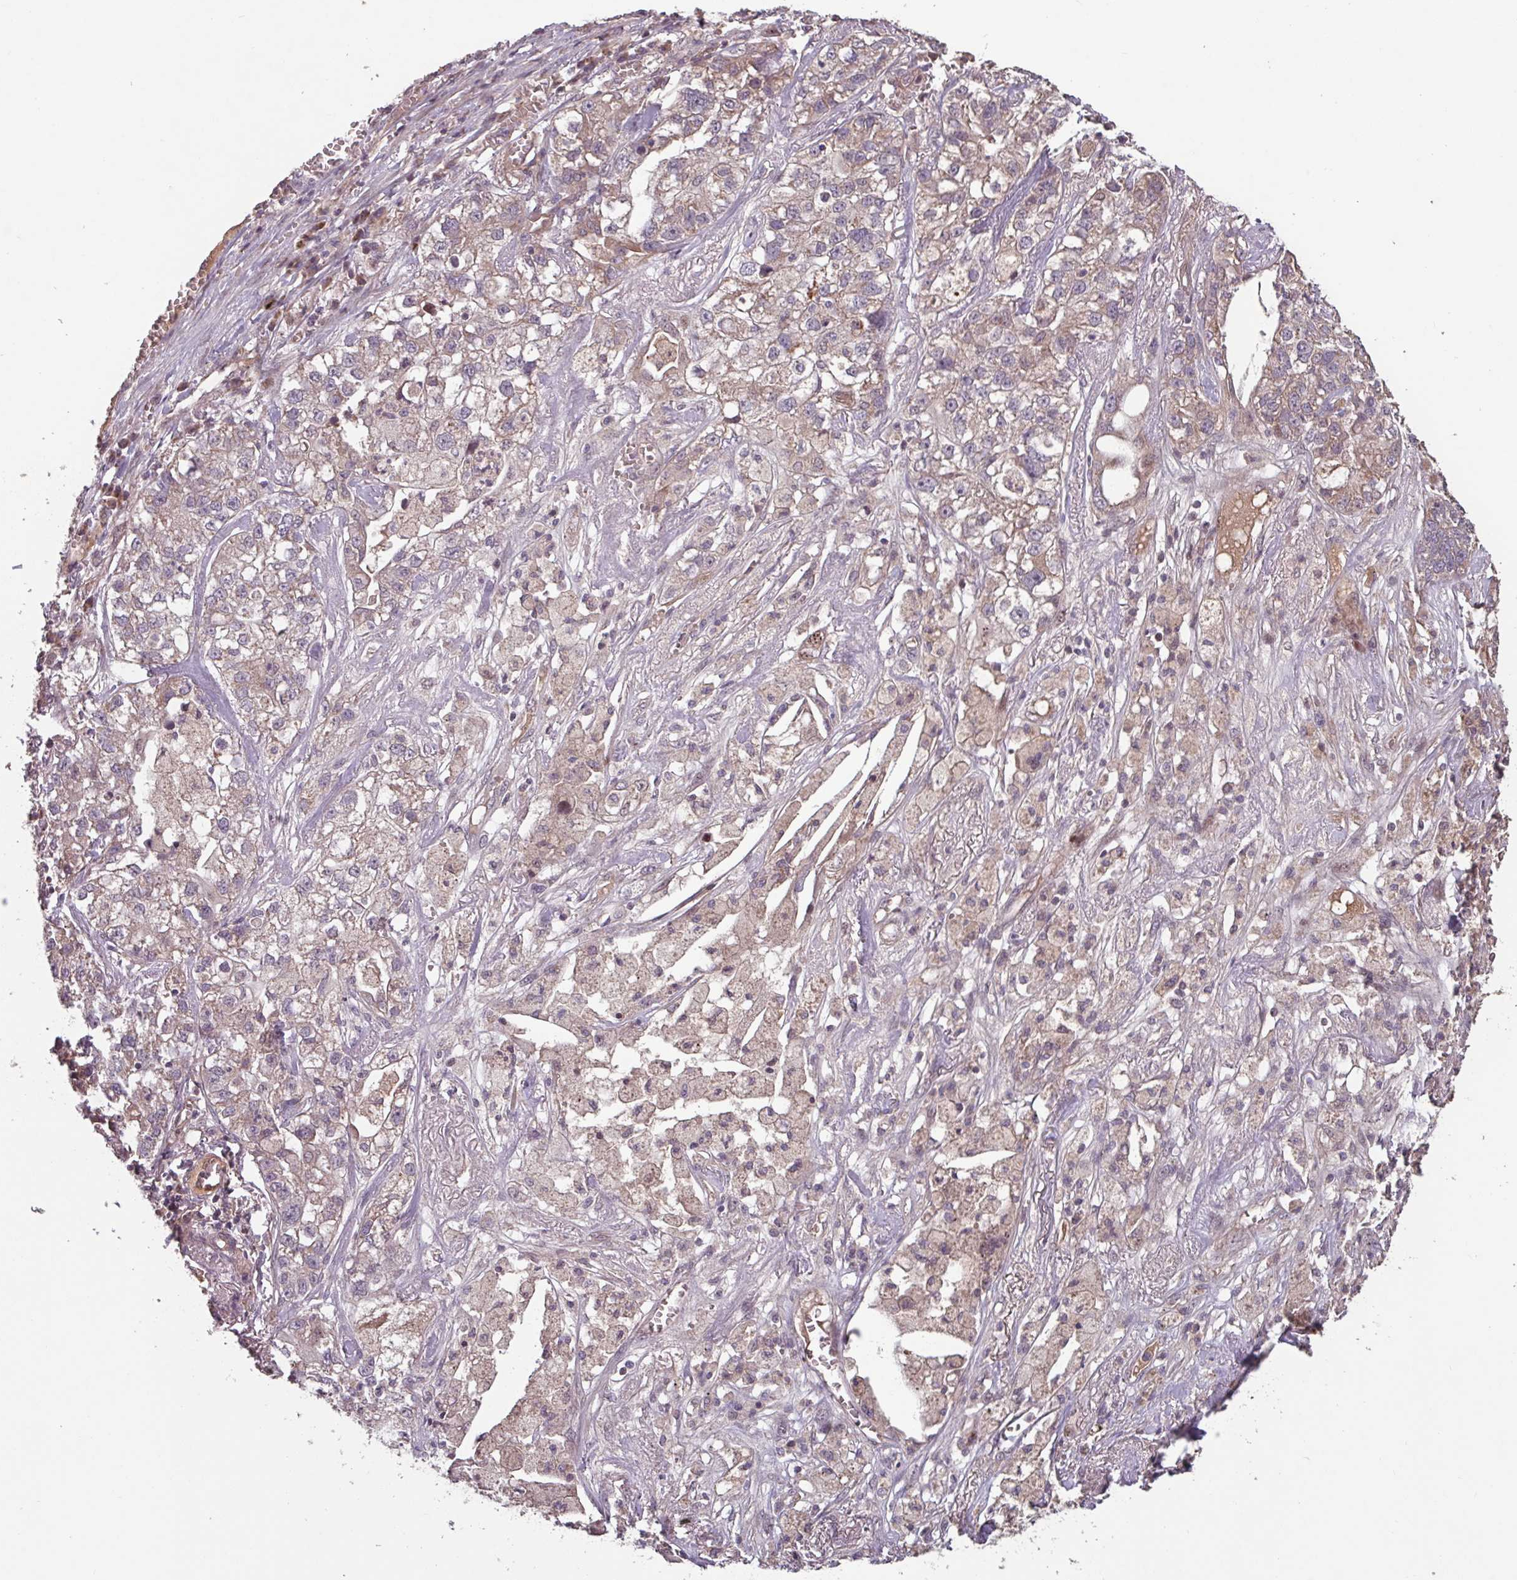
{"staining": {"intensity": "weak", "quantity": "25%-75%", "location": "cytoplasmic/membranous"}, "tissue": "lung cancer", "cell_type": "Tumor cells", "image_type": "cancer", "snomed": [{"axis": "morphology", "description": "Adenocarcinoma, NOS"}, {"axis": "topography", "description": "Lung"}], "caption": "Tumor cells demonstrate weak cytoplasmic/membranous positivity in approximately 25%-75% of cells in adenocarcinoma (lung).", "gene": "TMEM88", "patient": {"sex": "male", "age": 49}}